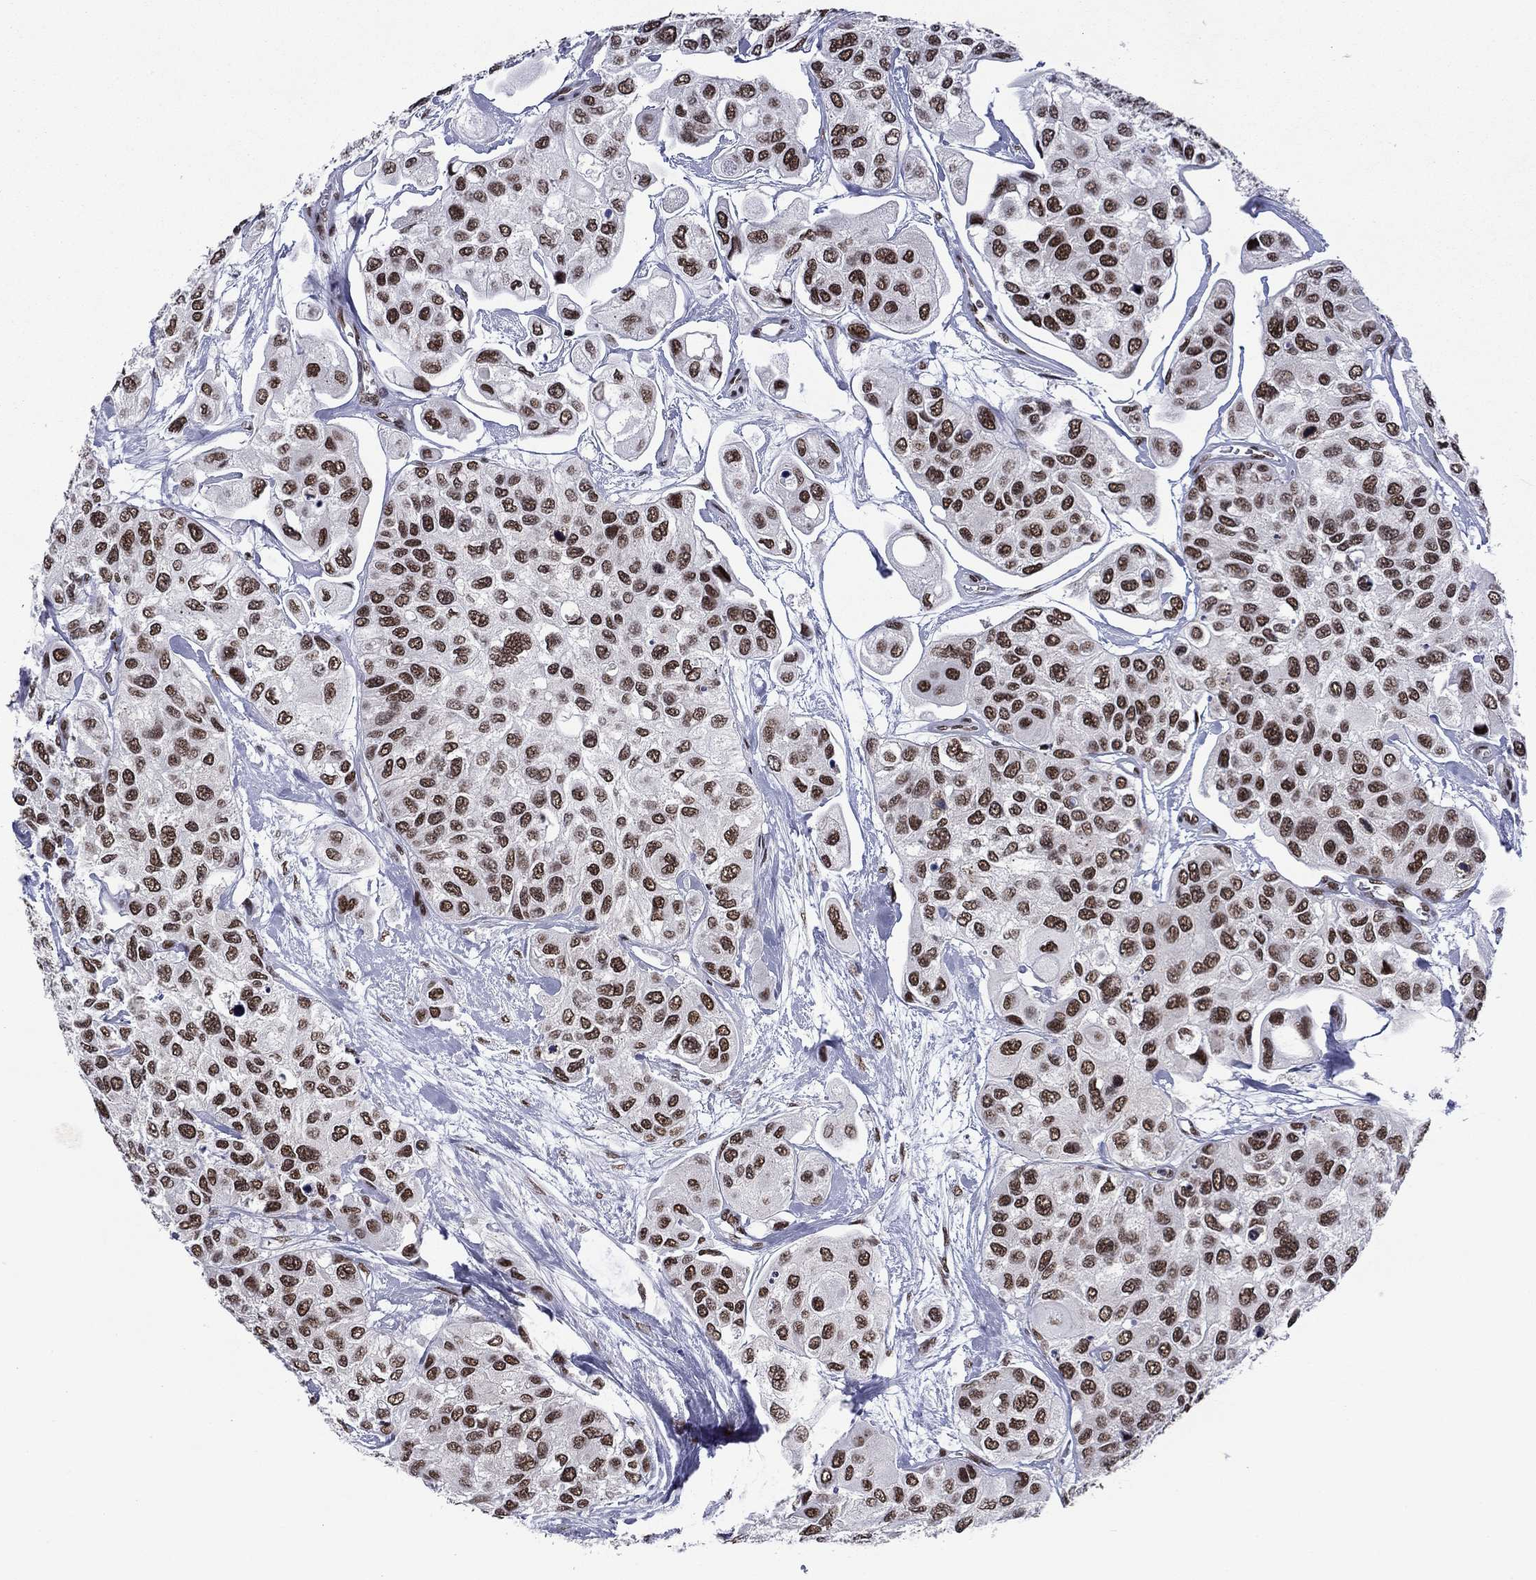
{"staining": {"intensity": "strong", "quantity": ">75%", "location": "nuclear"}, "tissue": "urothelial cancer", "cell_type": "Tumor cells", "image_type": "cancer", "snomed": [{"axis": "morphology", "description": "Urothelial carcinoma, High grade"}, {"axis": "topography", "description": "Urinary bladder"}], "caption": "Immunohistochemistry (IHC) image of neoplastic tissue: urothelial cancer stained using immunohistochemistry (IHC) reveals high levels of strong protein expression localized specifically in the nuclear of tumor cells, appearing as a nuclear brown color.", "gene": "ETV5", "patient": {"sex": "male", "age": 77}}